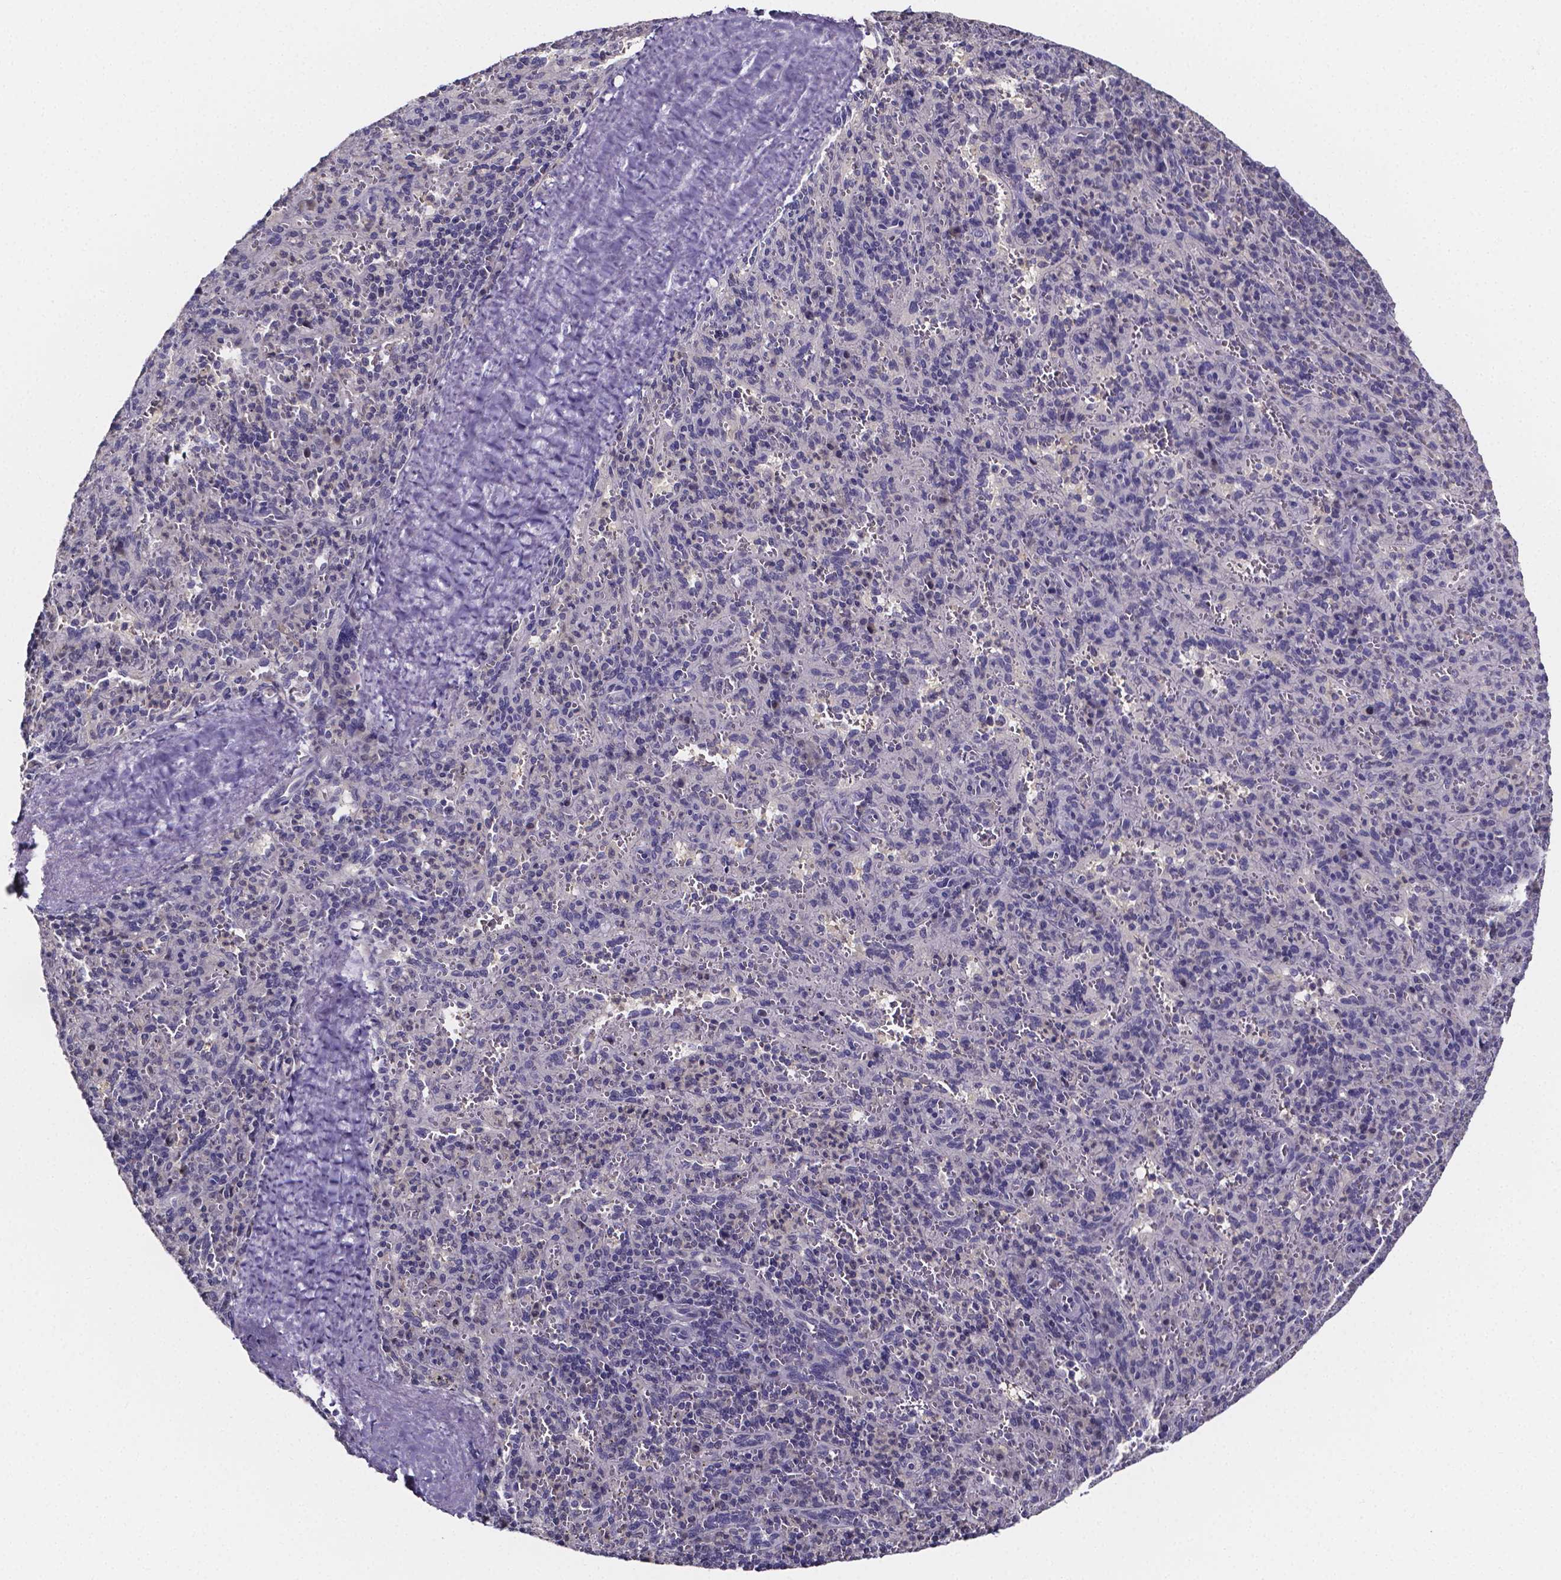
{"staining": {"intensity": "negative", "quantity": "none", "location": "none"}, "tissue": "spleen", "cell_type": "Cells in red pulp", "image_type": "normal", "snomed": [{"axis": "morphology", "description": "Normal tissue, NOS"}, {"axis": "topography", "description": "Spleen"}], "caption": "Immunohistochemical staining of benign spleen shows no significant staining in cells in red pulp.", "gene": "IZUMO1", "patient": {"sex": "male", "age": 57}}